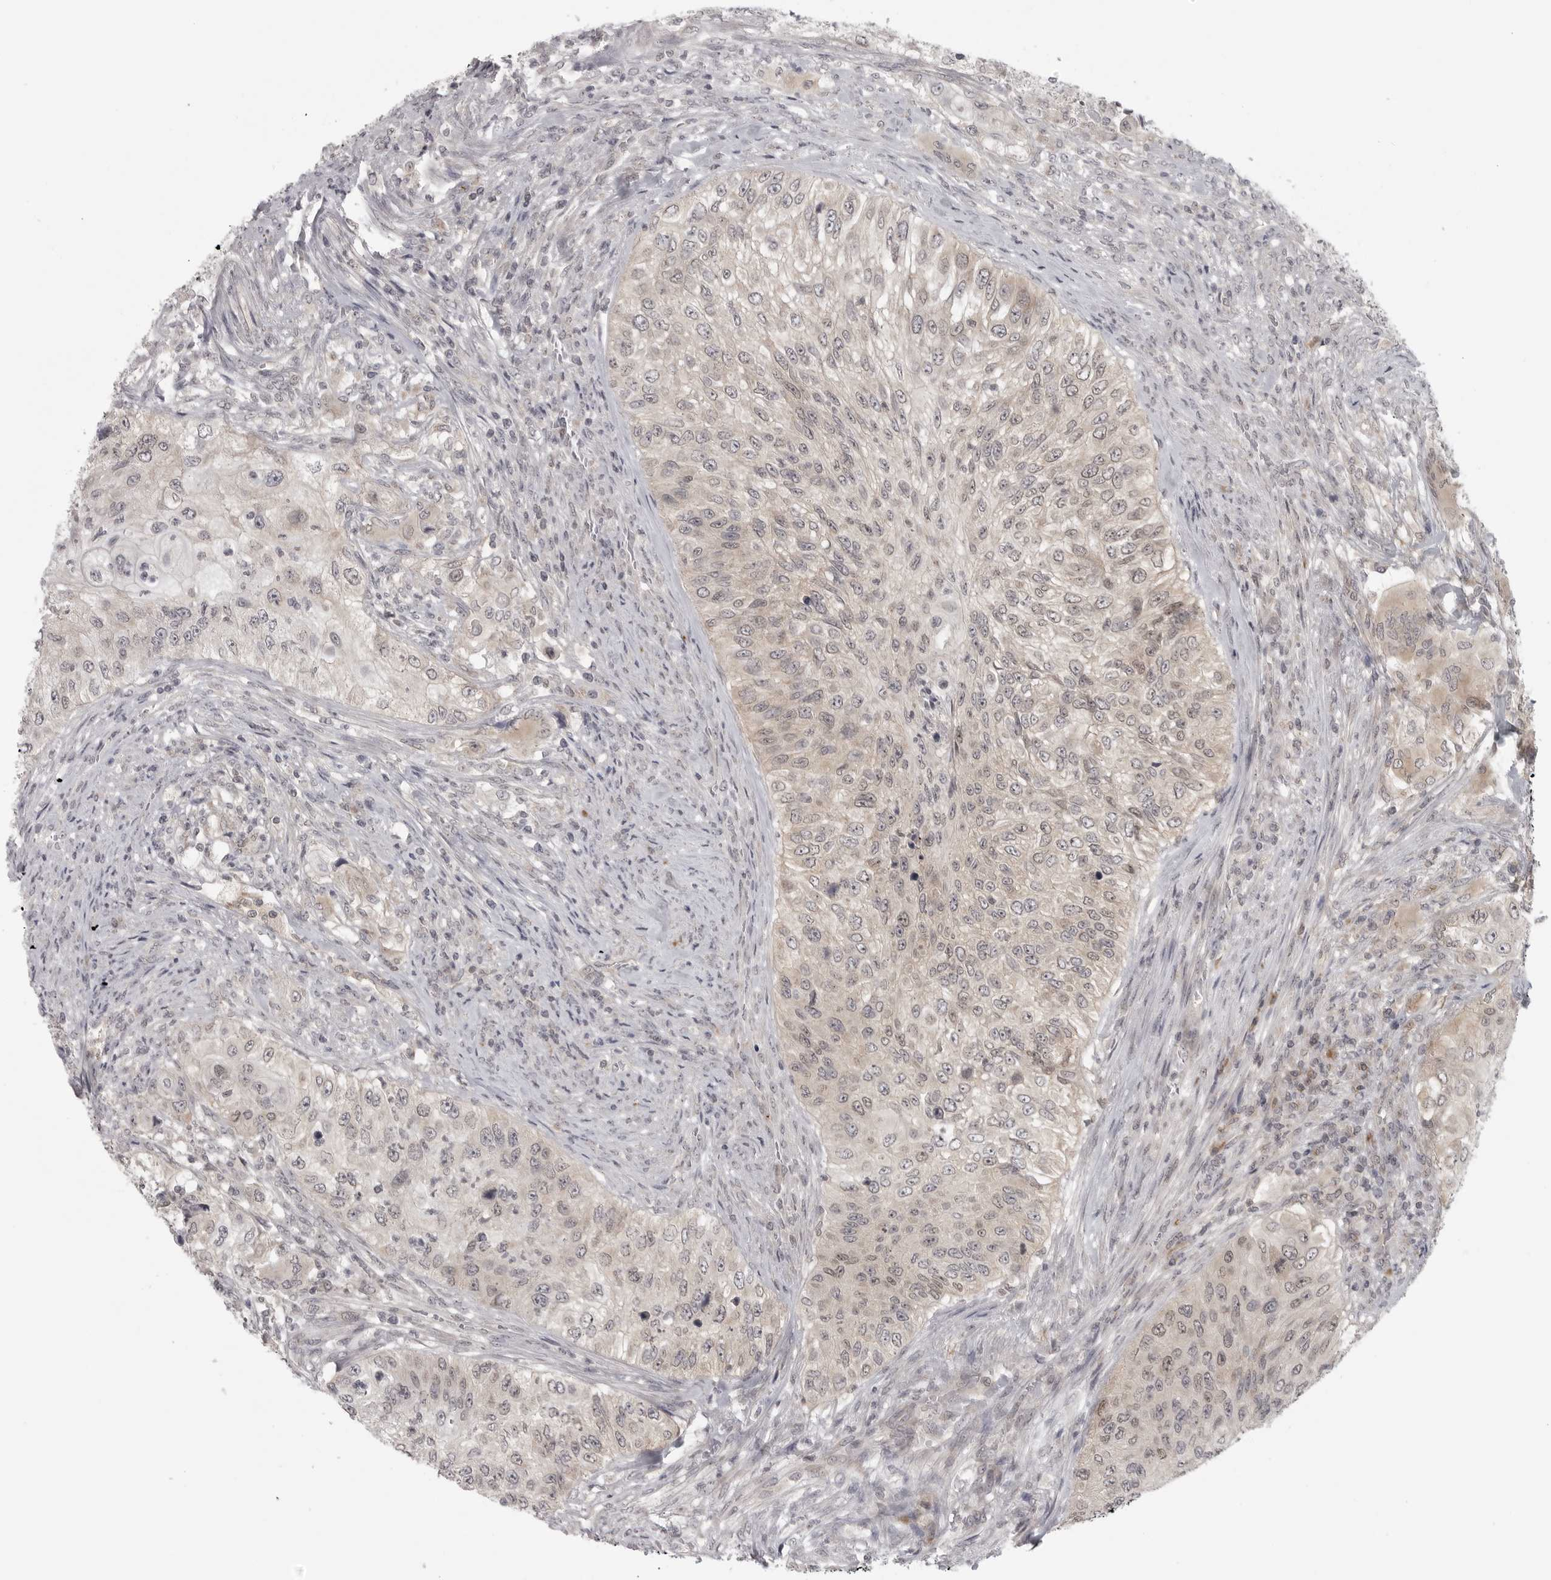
{"staining": {"intensity": "weak", "quantity": "<25%", "location": "nuclear"}, "tissue": "urothelial cancer", "cell_type": "Tumor cells", "image_type": "cancer", "snomed": [{"axis": "morphology", "description": "Urothelial carcinoma, High grade"}, {"axis": "topography", "description": "Urinary bladder"}], "caption": "Tumor cells show no significant protein positivity in high-grade urothelial carcinoma.", "gene": "TUT4", "patient": {"sex": "female", "age": 60}}